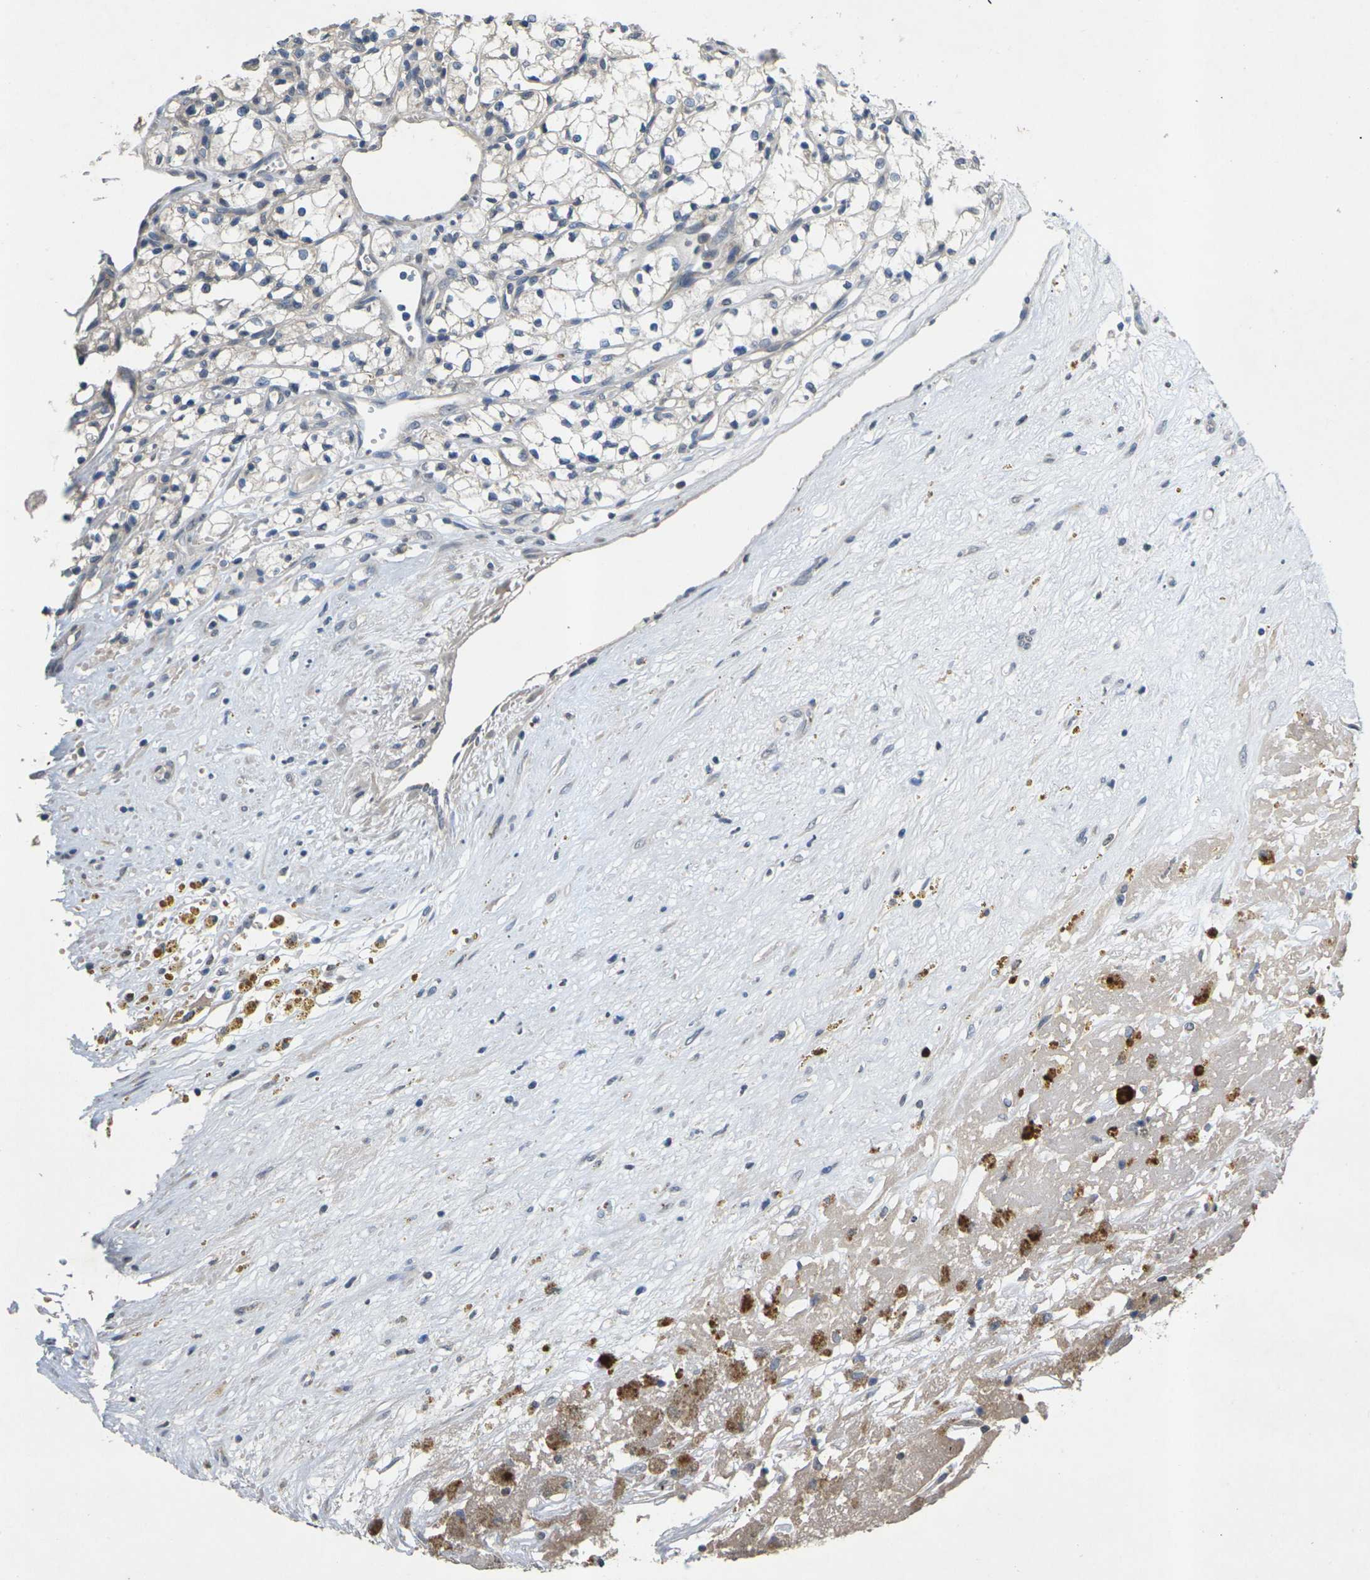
{"staining": {"intensity": "weak", "quantity": "<25%", "location": "cytoplasmic/membranous"}, "tissue": "renal cancer", "cell_type": "Tumor cells", "image_type": "cancer", "snomed": [{"axis": "morphology", "description": "Normal tissue, NOS"}, {"axis": "morphology", "description": "Adenocarcinoma, NOS"}, {"axis": "topography", "description": "Kidney"}], "caption": "High power microscopy micrograph of an immunohistochemistry histopathology image of renal adenocarcinoma, revealing no significant staining in tumor cells. (DAB IHC visualized using brightfield microscopy, high magnification).", "gene": "SLC2A2", "patient": {"sex": "male", "age": 59}}